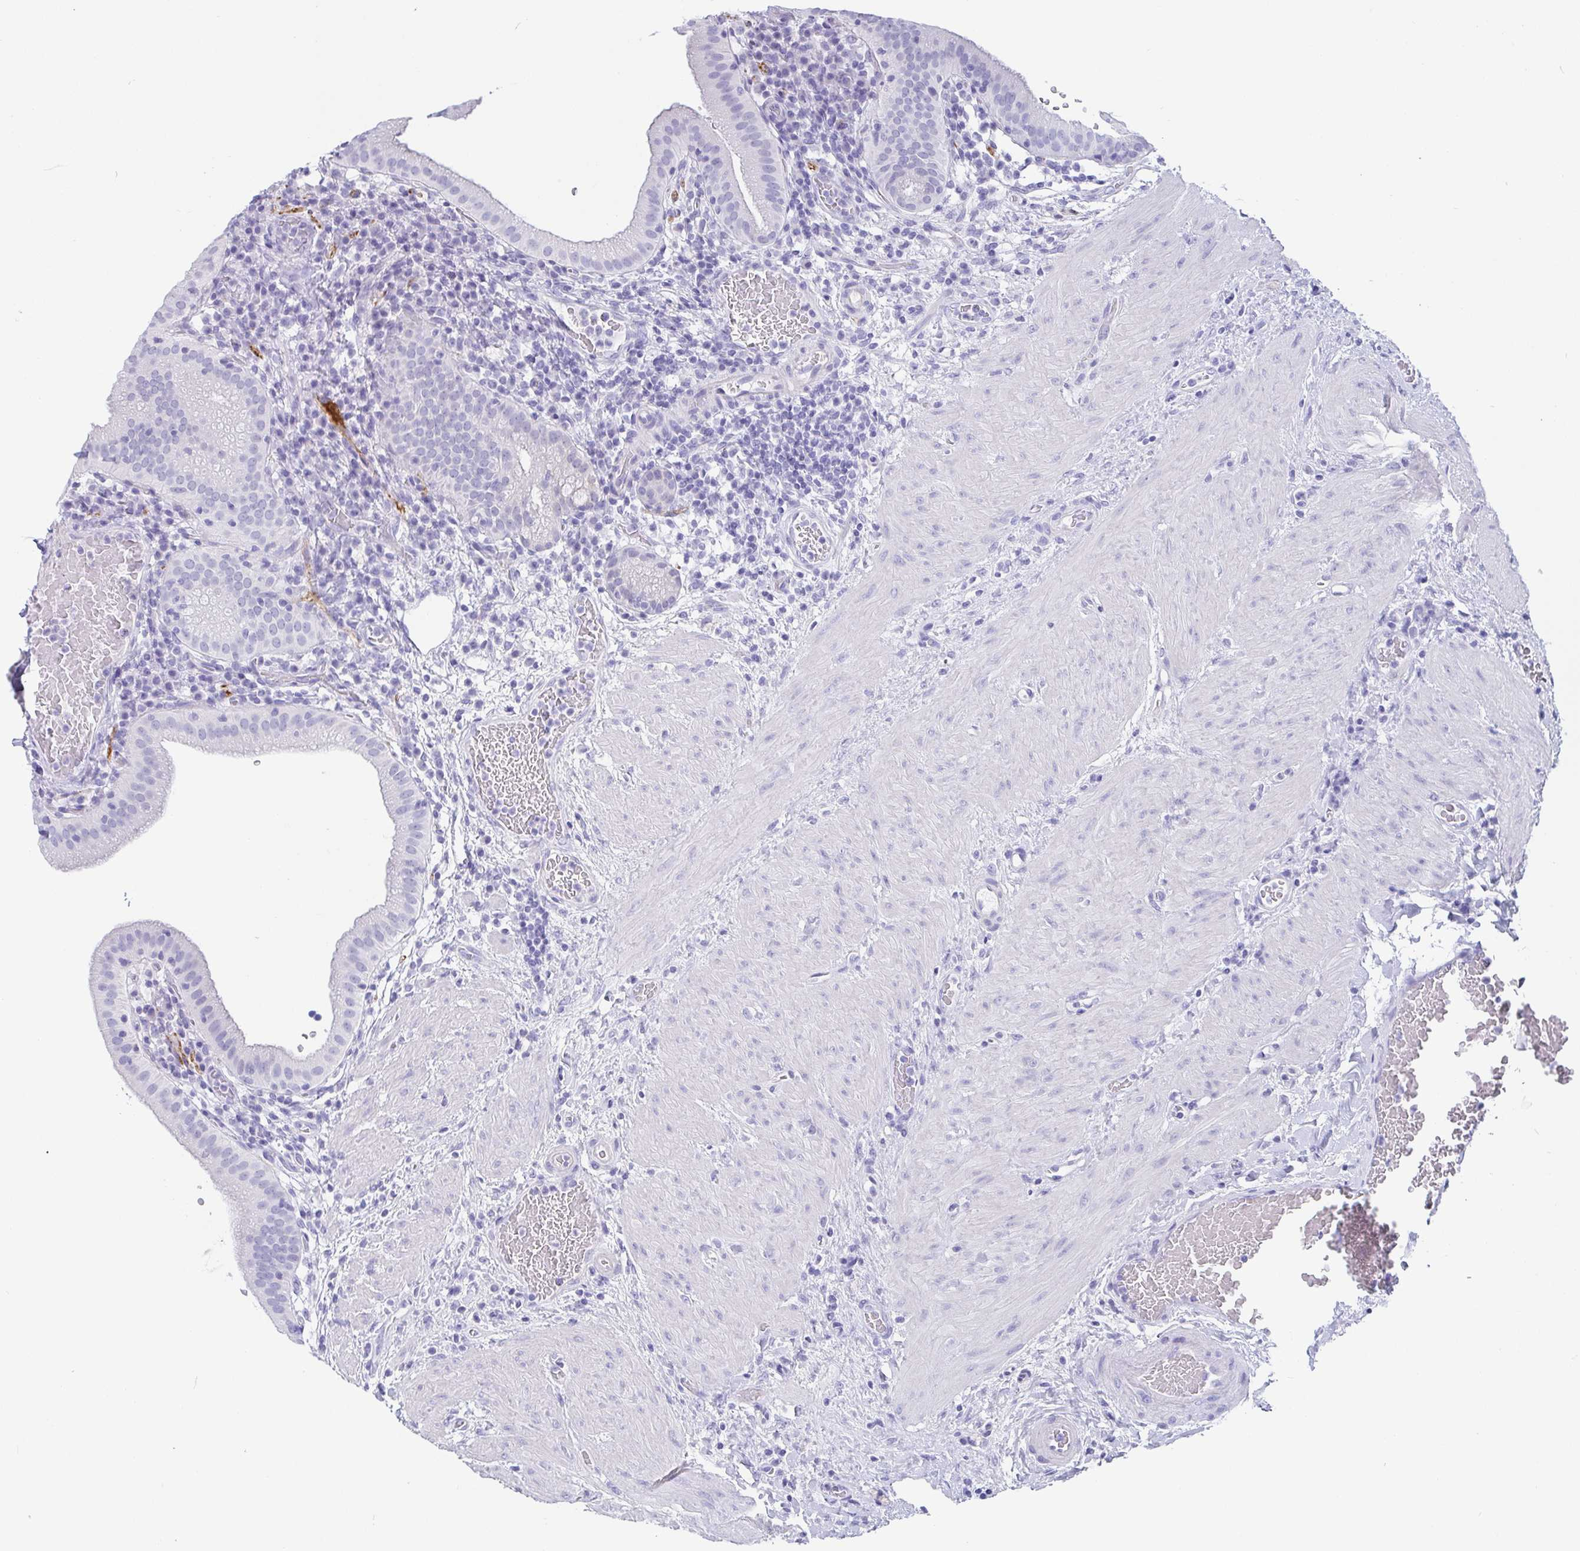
{"staining": {"intensity": "negative", "quantity": "none", "location": "none"}, "tissue": "gallbladder", "cell_type": "Glandular cells", "image_type": "normal", "snomed": [{"axis": "morphology", "description": "Normal tissue, NOS"}, {"axis": "topography", "description": "Gallbladder"}], "caption": "IHC image of unremarkable gallbladder: human gallbladder stained with DAB shows no significant protein staining in glandular cells.", "gene": "SCGN", "patient": {"sex": "male", "age": 26}}